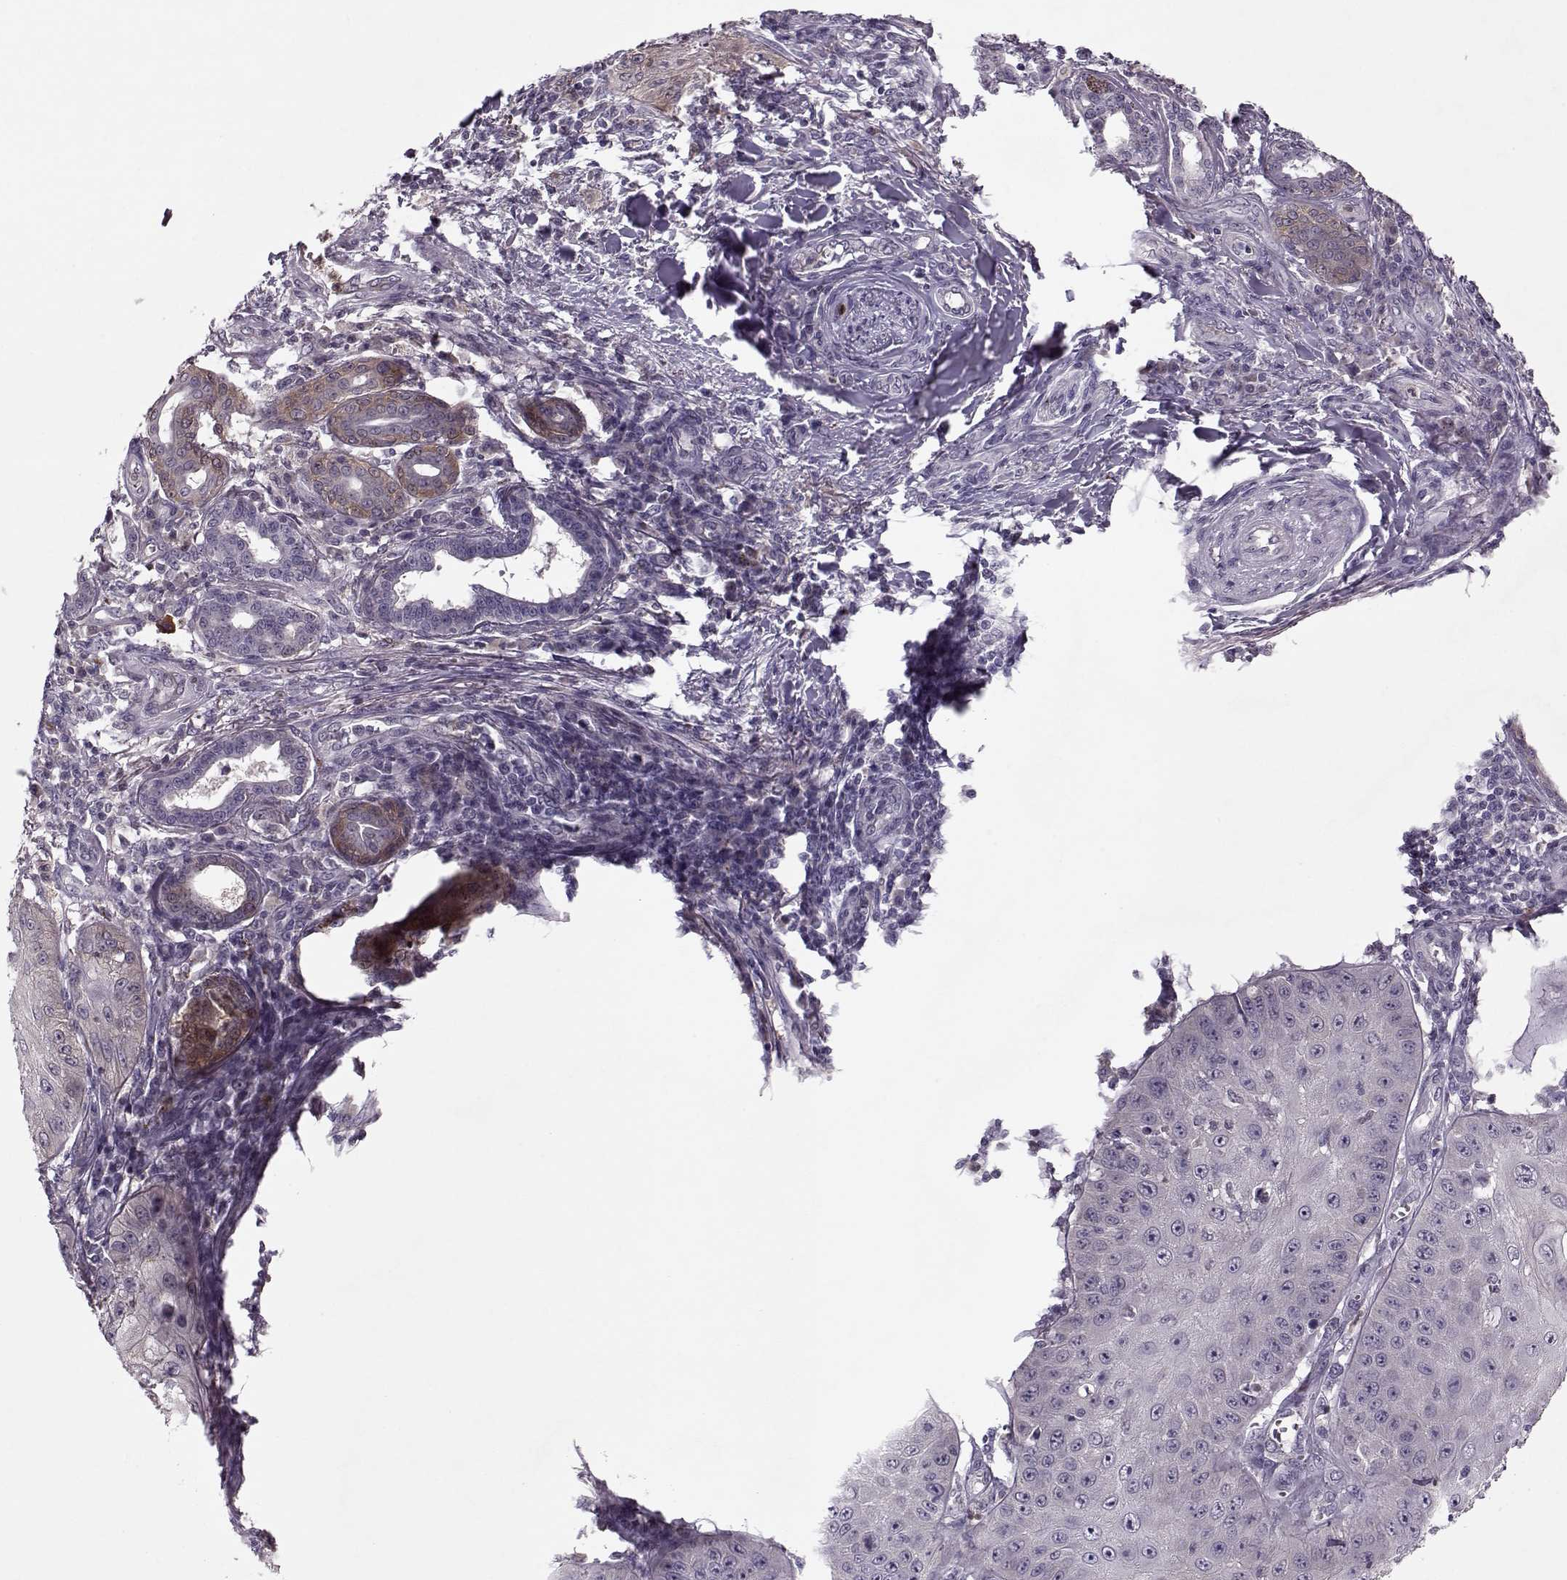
{"staining": {"intensity": "negative", "quantity": "none", "location": "none"}, "tissue": "skin cancer", "cell_type": "Tumor cells", "image_type": "cancer", "snomed": [{"axis": "morphology", "description": "Squamous cell carcinoma, NOS"}, {"axis": "topography", "description": "Skin"}], "caption": "Image shows no protein staining in tumor cells of skin squamous cell carcinoma tissue.", "gene": "ACOT11", "patient": {"sex": "male", "age": 70}}